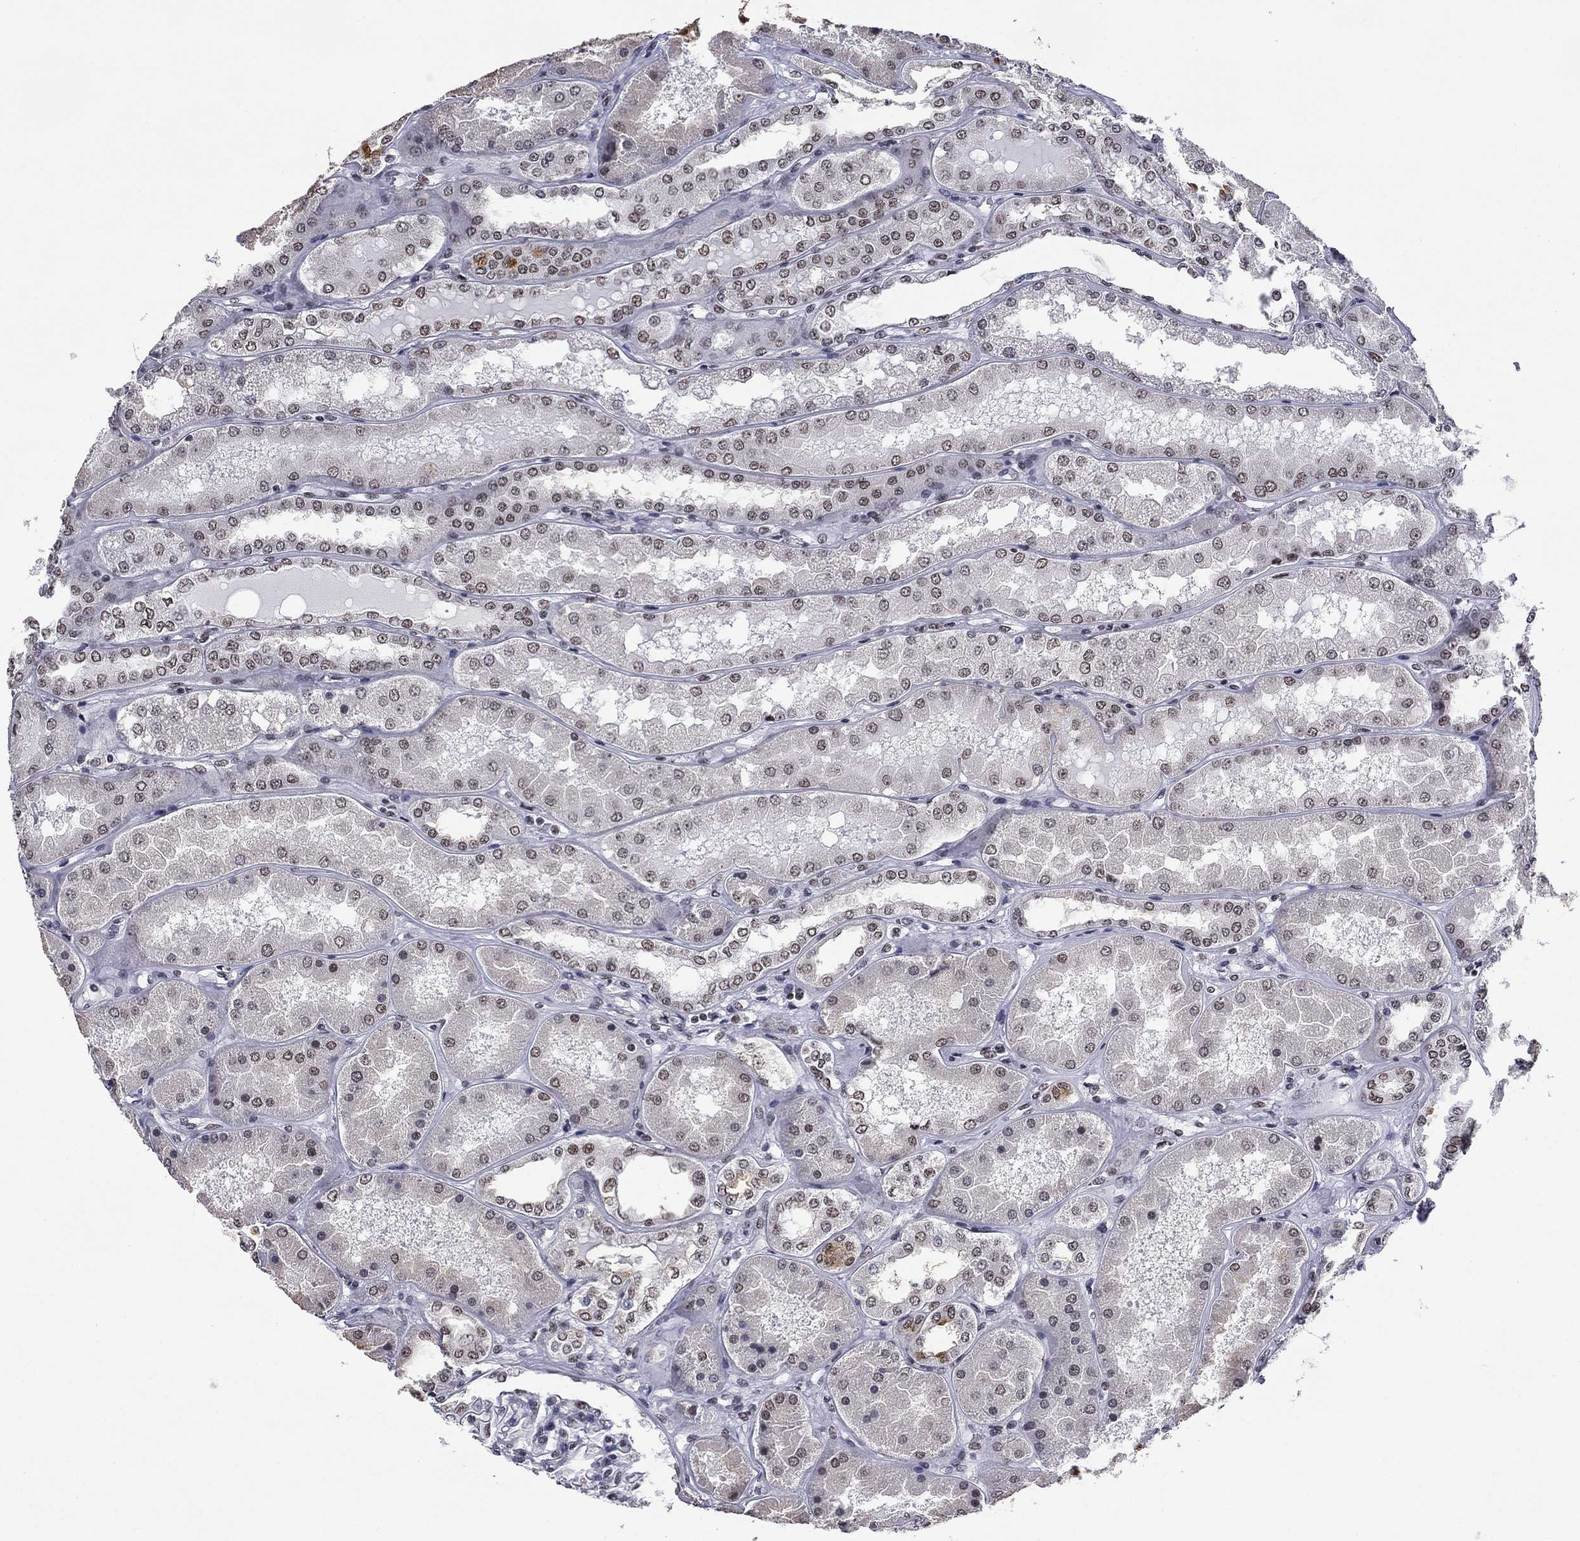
{"staining": {"intensity": "moderate", "quantity": "<25%", "location": "nuclear"}, "tissue": "kidney", "cell_type": "Cells in glomeruli", "image_type": "normal", "snomed": [{"axis": "morphology", "description": "Normal tissue, NOS"}, {"axis": "topography", "description": "Kidney"}], "caption": "Immunohistochemical staining of benign human kidney displays low levels of moderate nuclear staining in about <25% of cells in glomeruli. (DAB (3,3'-diaminobenzidine) = brown stain, brightfield microscopy at high magnification).", "gene": "ETV5", "patient": {"sex": "female", "age": 56}}